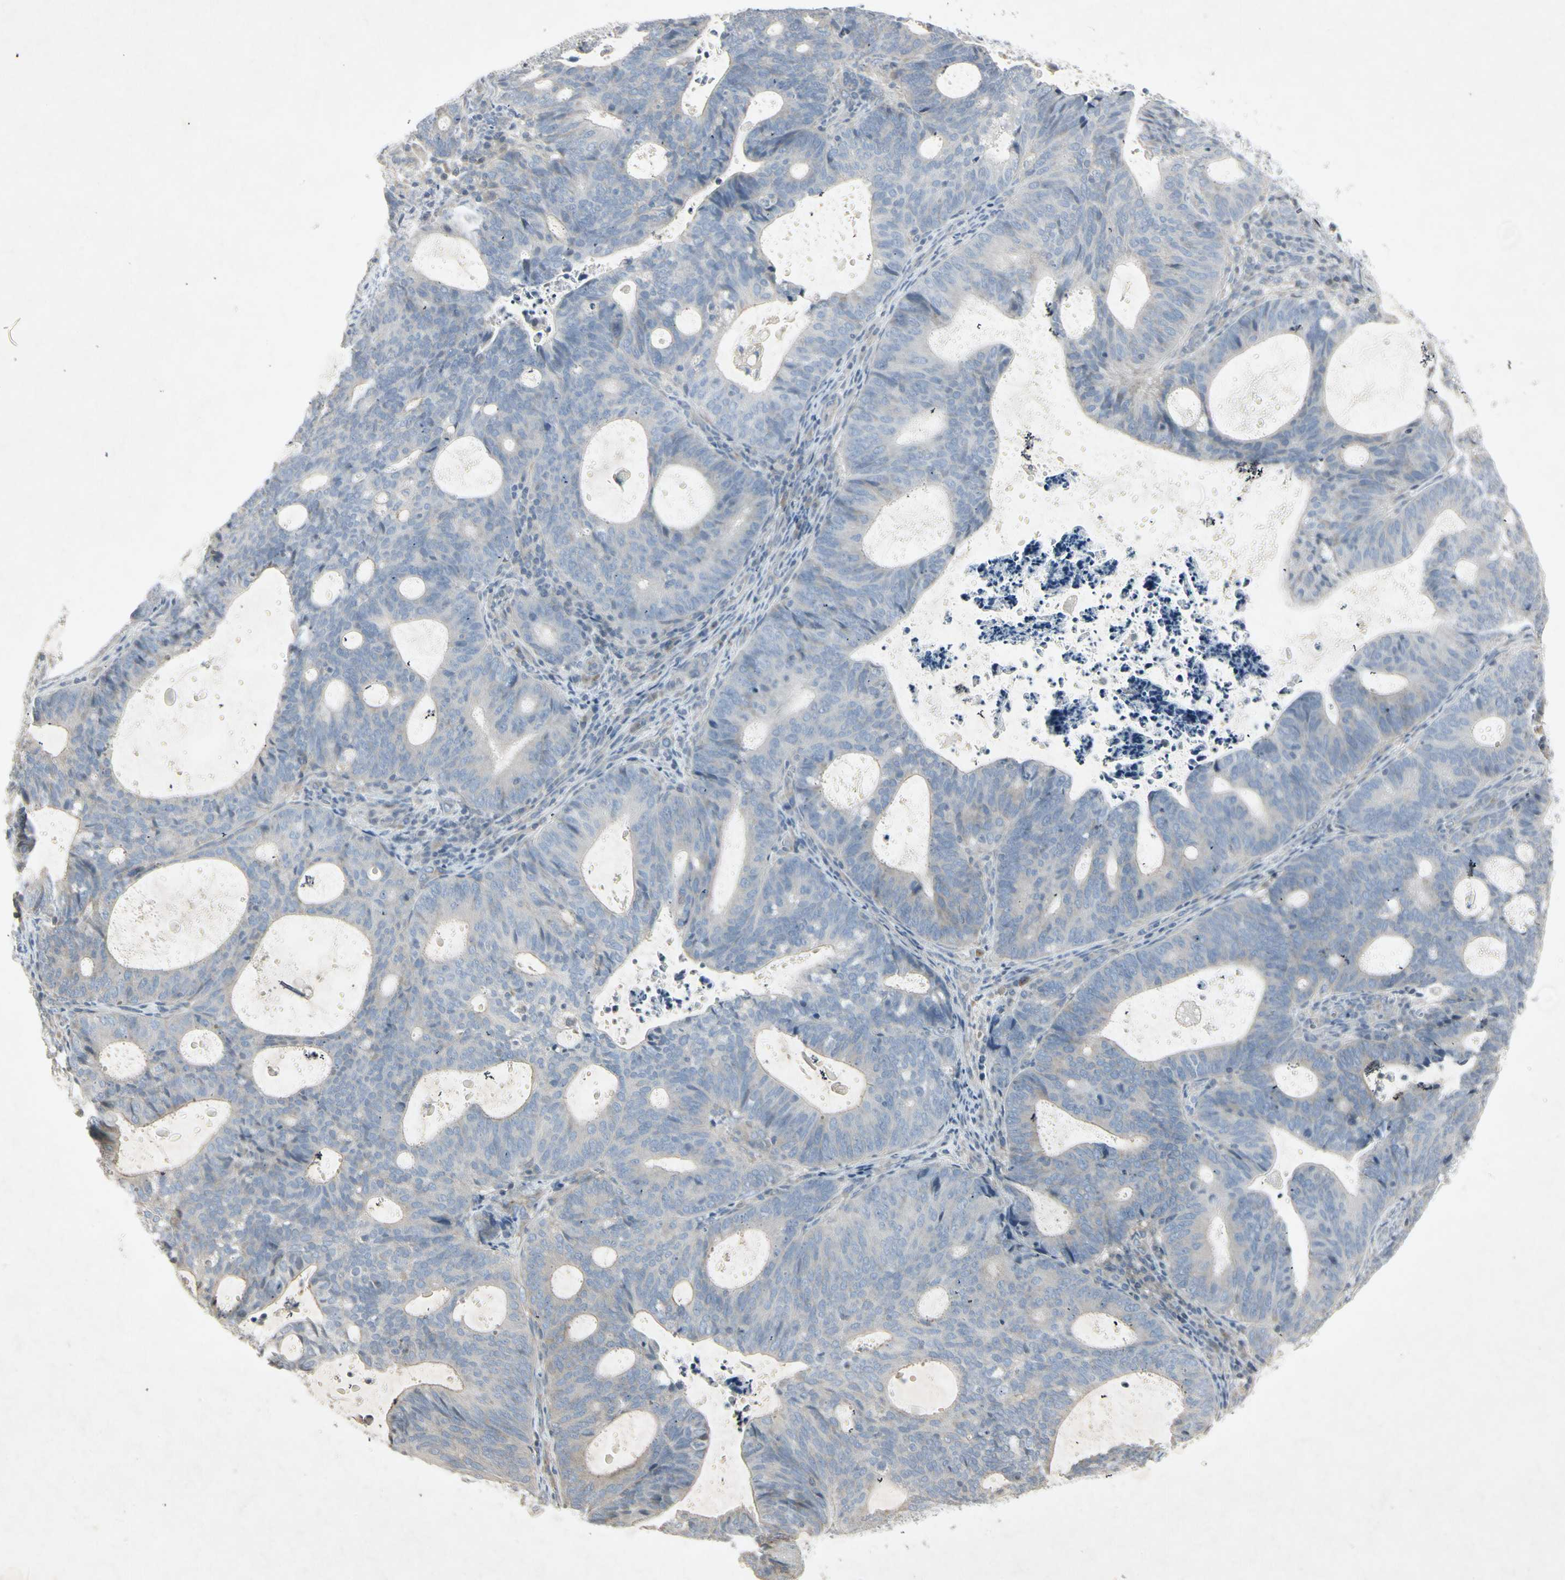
{"staining": {"intensity": "negative", "quantity": "none", "location": "none"}, "tissue": "endometrial cancer", "cell_type": "Tumor cells", "image_type": "cancer", "snomed": [{"axis": "morphology", "description": "Adenocarcinoma, NOS"}, {"axis": "topography", "description": "Uterus"}], "caption": "Immunohistochemical staining of endometrial cancer displays no significant expression in tumor cells. (Immunohistochemistry, brightfield microscopy, high magnification).", "gene": "TEK", "patient": {"sex": "female", "age": 83}}